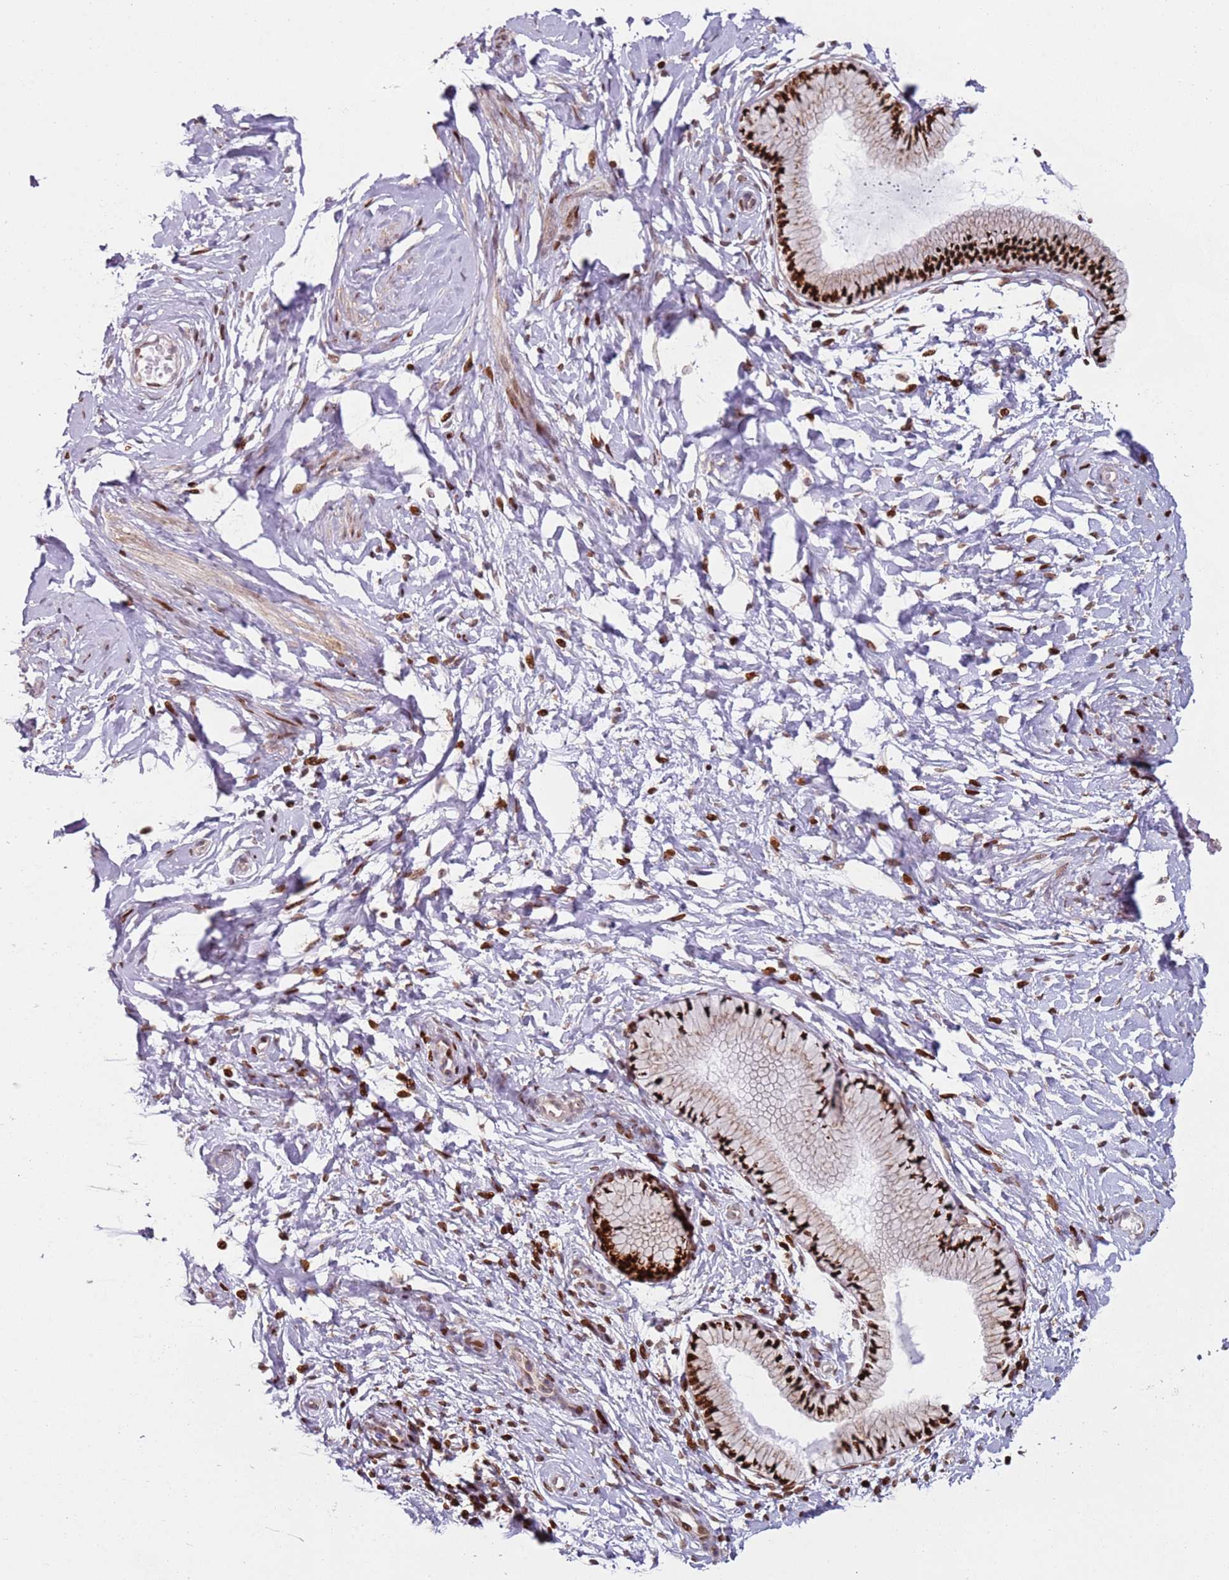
{"staining": {"intensity": "strong", "quantity": ">75%", "location": "nuclear"}, "tissue": "cervix", "cell_type": "Glandular cells", "image_type": "normal", "snomed": [{"axis": "morphology", "description": "Normal tissue, NOS"}, {"axis": "topography", "description": "Cervix"}], "caption": "Glandular cells show high levels of strong nuclear expression in approximately >75% of cells in unremarkable human cervix.", "gene": "HNRNPLL", "patient": {"sex": "female", "age": 33}}